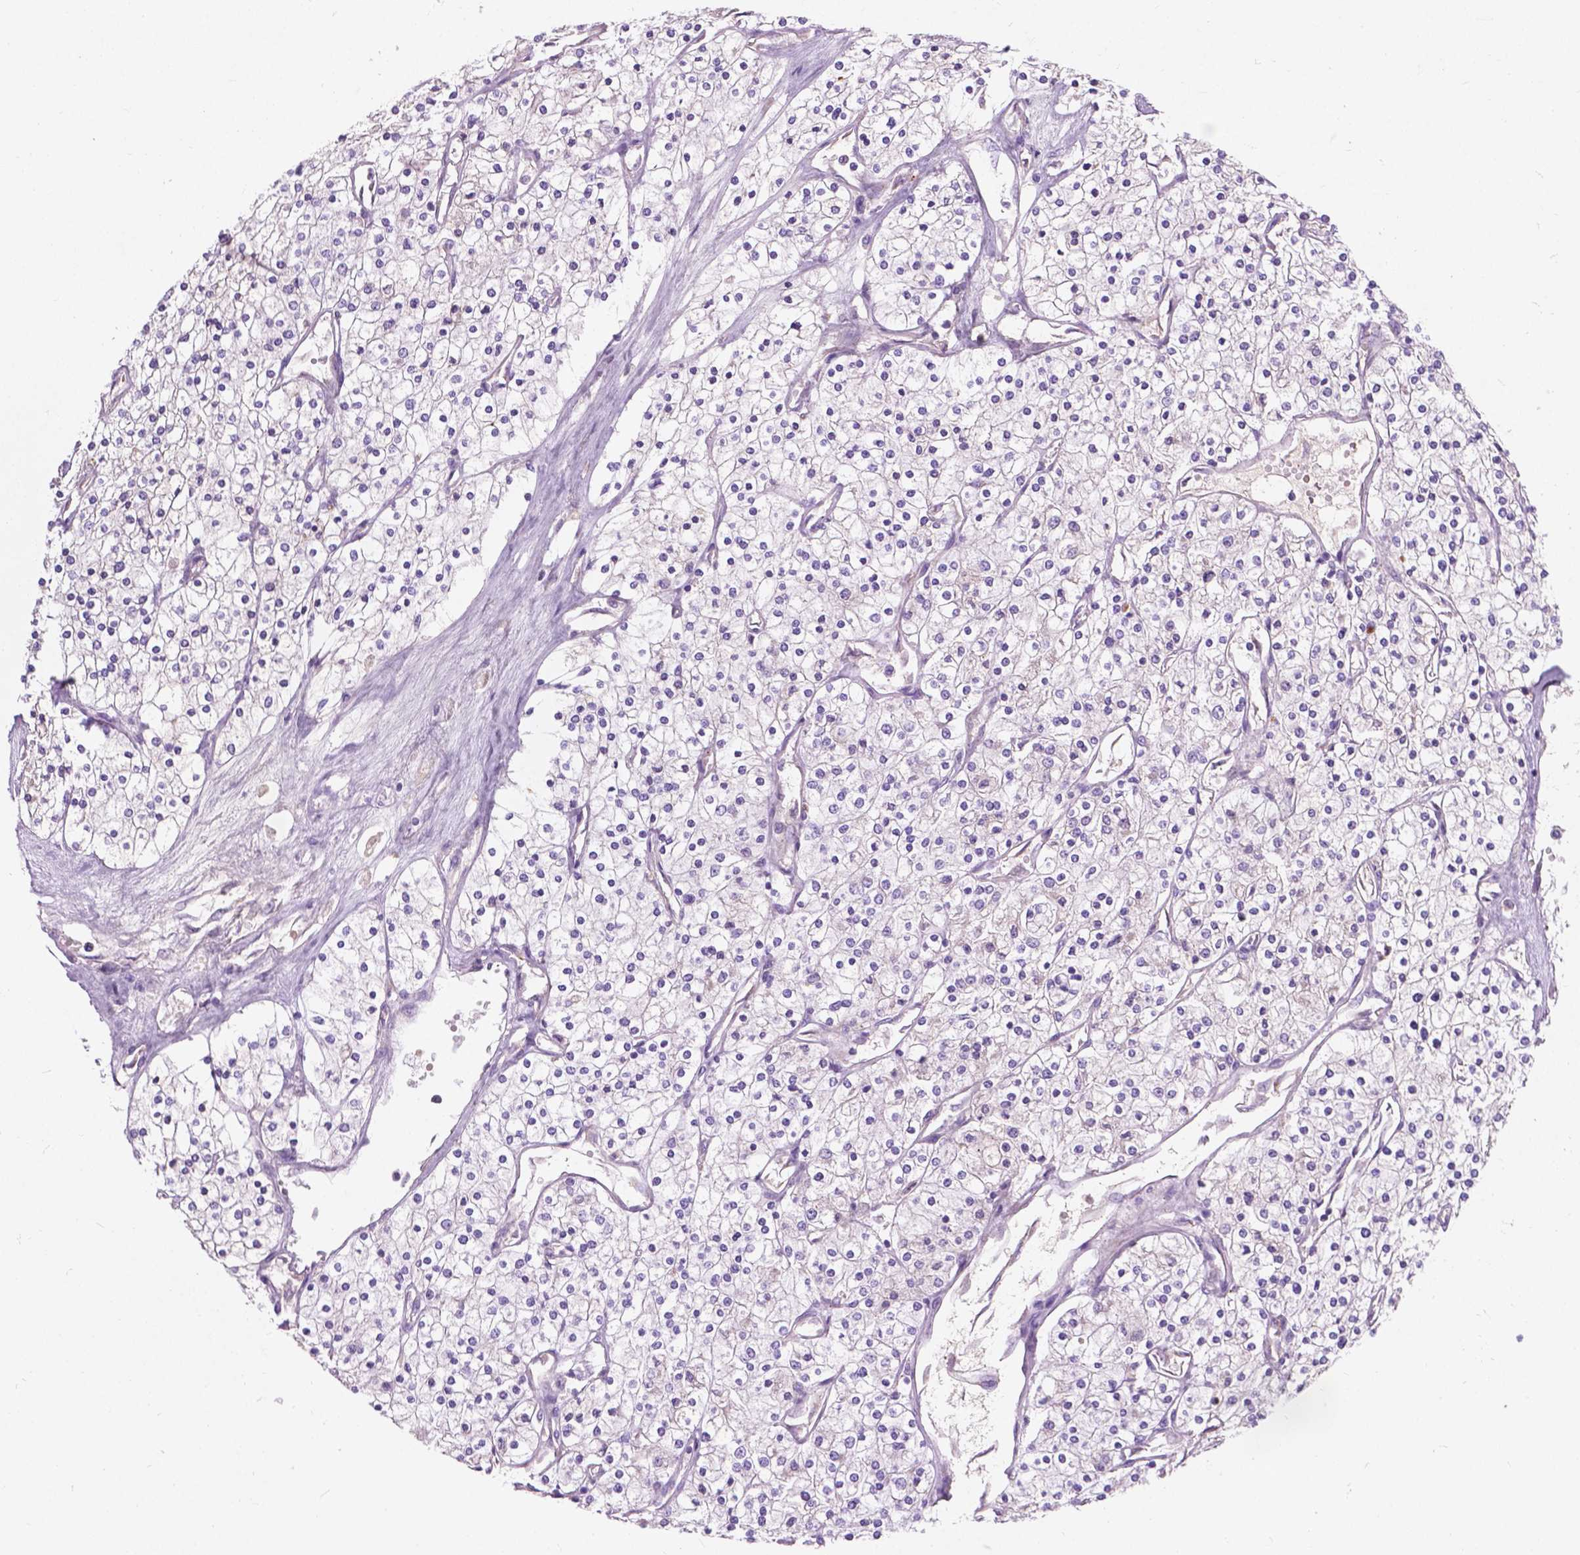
{"staining": {"intensity": "negative", "quantity": "none", "location": "none"}, "tissue": "renal cancer", "cell_type": "Tumor cells", "image_type": "cancer", "snomed": [{"axis": "morphology", "description": "Adenocarcinoma, NOS"}, {"axis": "topography", "description": "Kidney"}], "caption": "An image of renal adenocarcinoma stained for a protein displays no brown staining in tumor cells.", "gene": "NOXO1", "patient": {"sex": "male", "age": 80}}